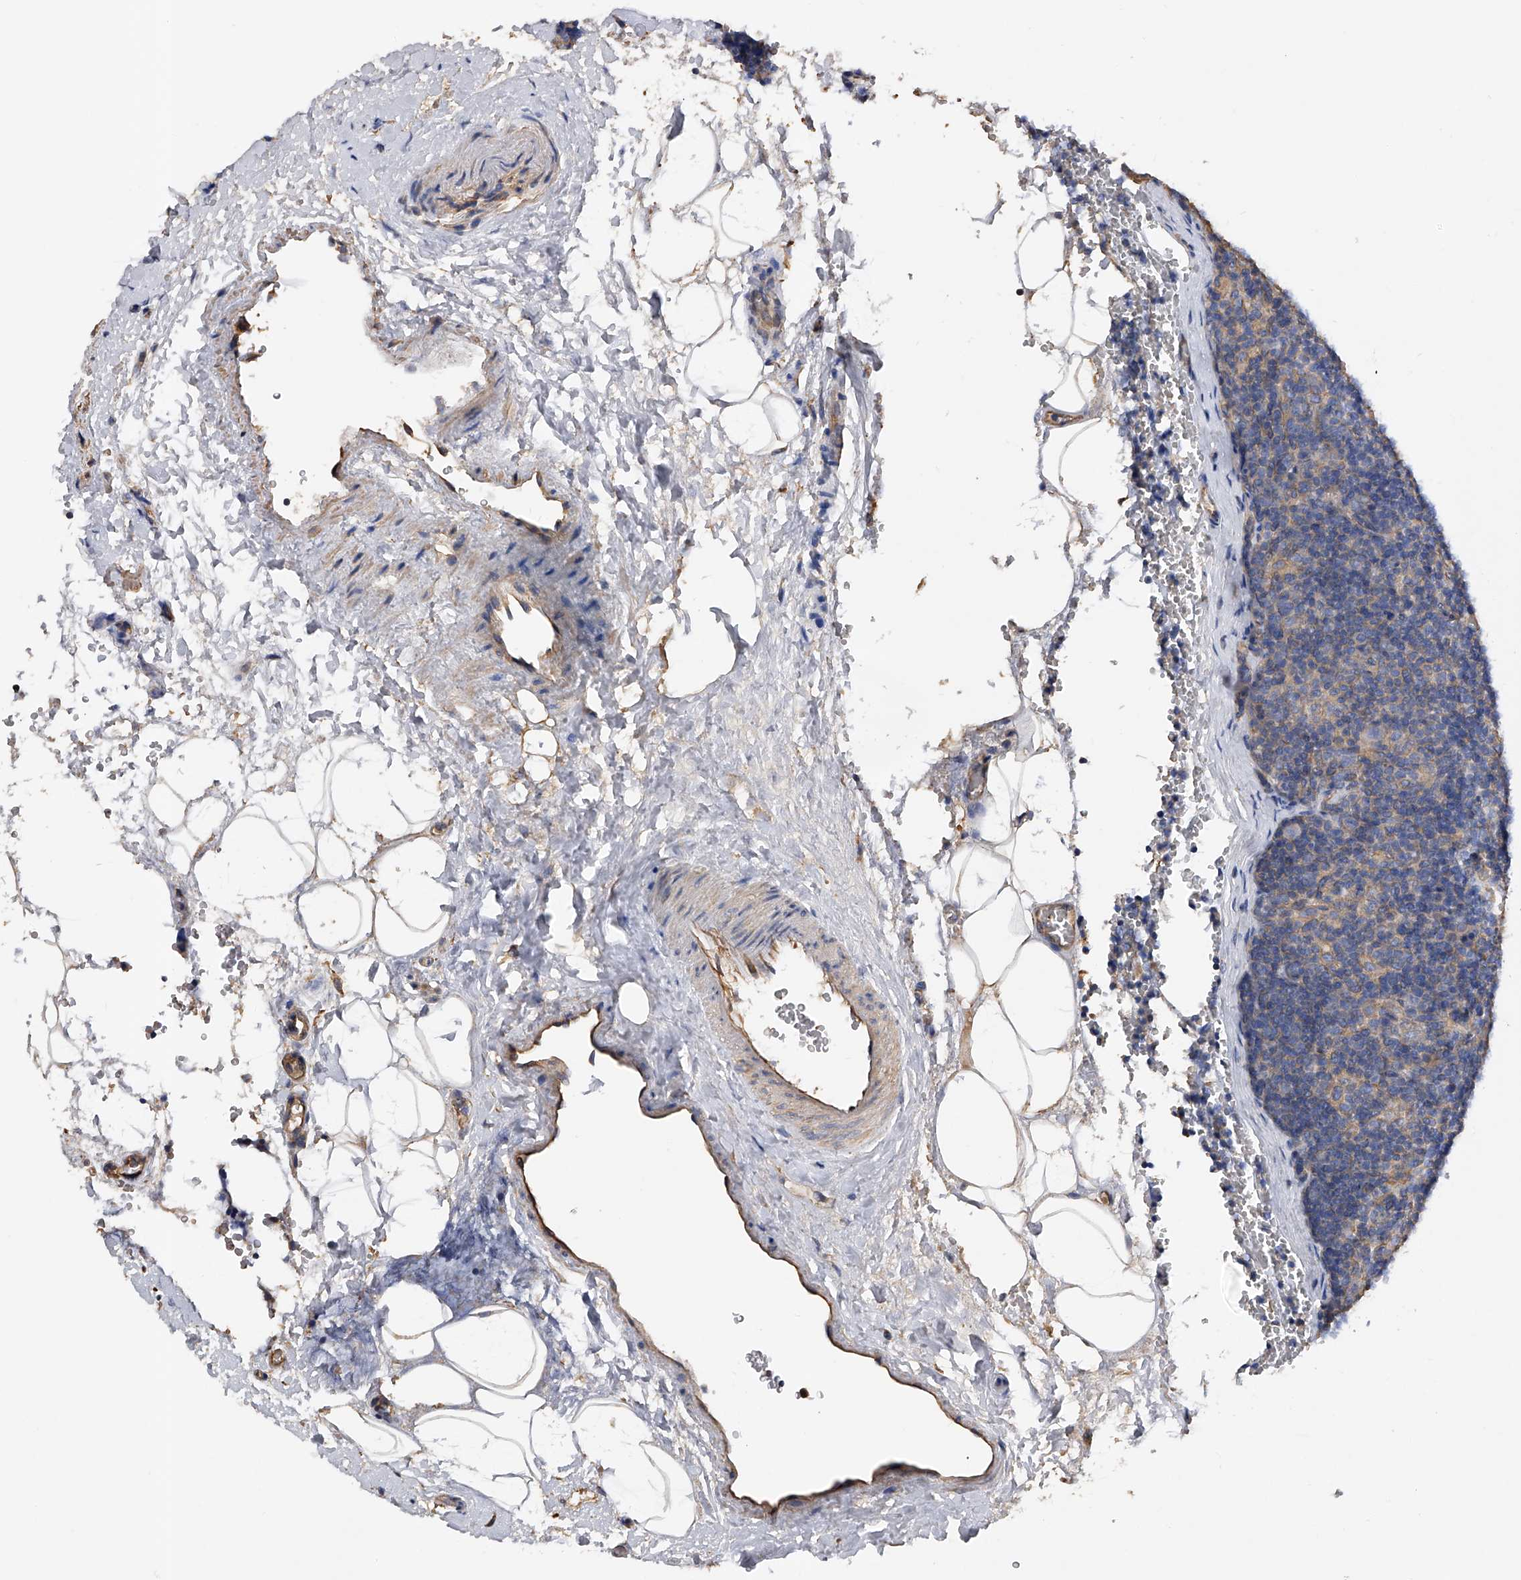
{"staining": {"intensity": "negative", "quantity": "none", "location": "none"}, "tissue": "lymph node", "cell_type": "Germinal center cells", "image_type": "normal", "snomed": [{"axis": "morphology", "description": "Normal tissue, NOS"}, {"axis": "topography", "description": "Lymph node"}], "caption": "An IHC photomicrograph of normal lymph node is shown. There is no staining in germinal center cells of lymph node. Brightfield microscopy of immunohistochemistry (IHC) stained with DAB (3,3'-diaminobenzidine) (brown) and hematoxylin (blue), captured at high magnification.", "gene": "RWDD2A", "patient": {"sex": "female", "age": 22}}